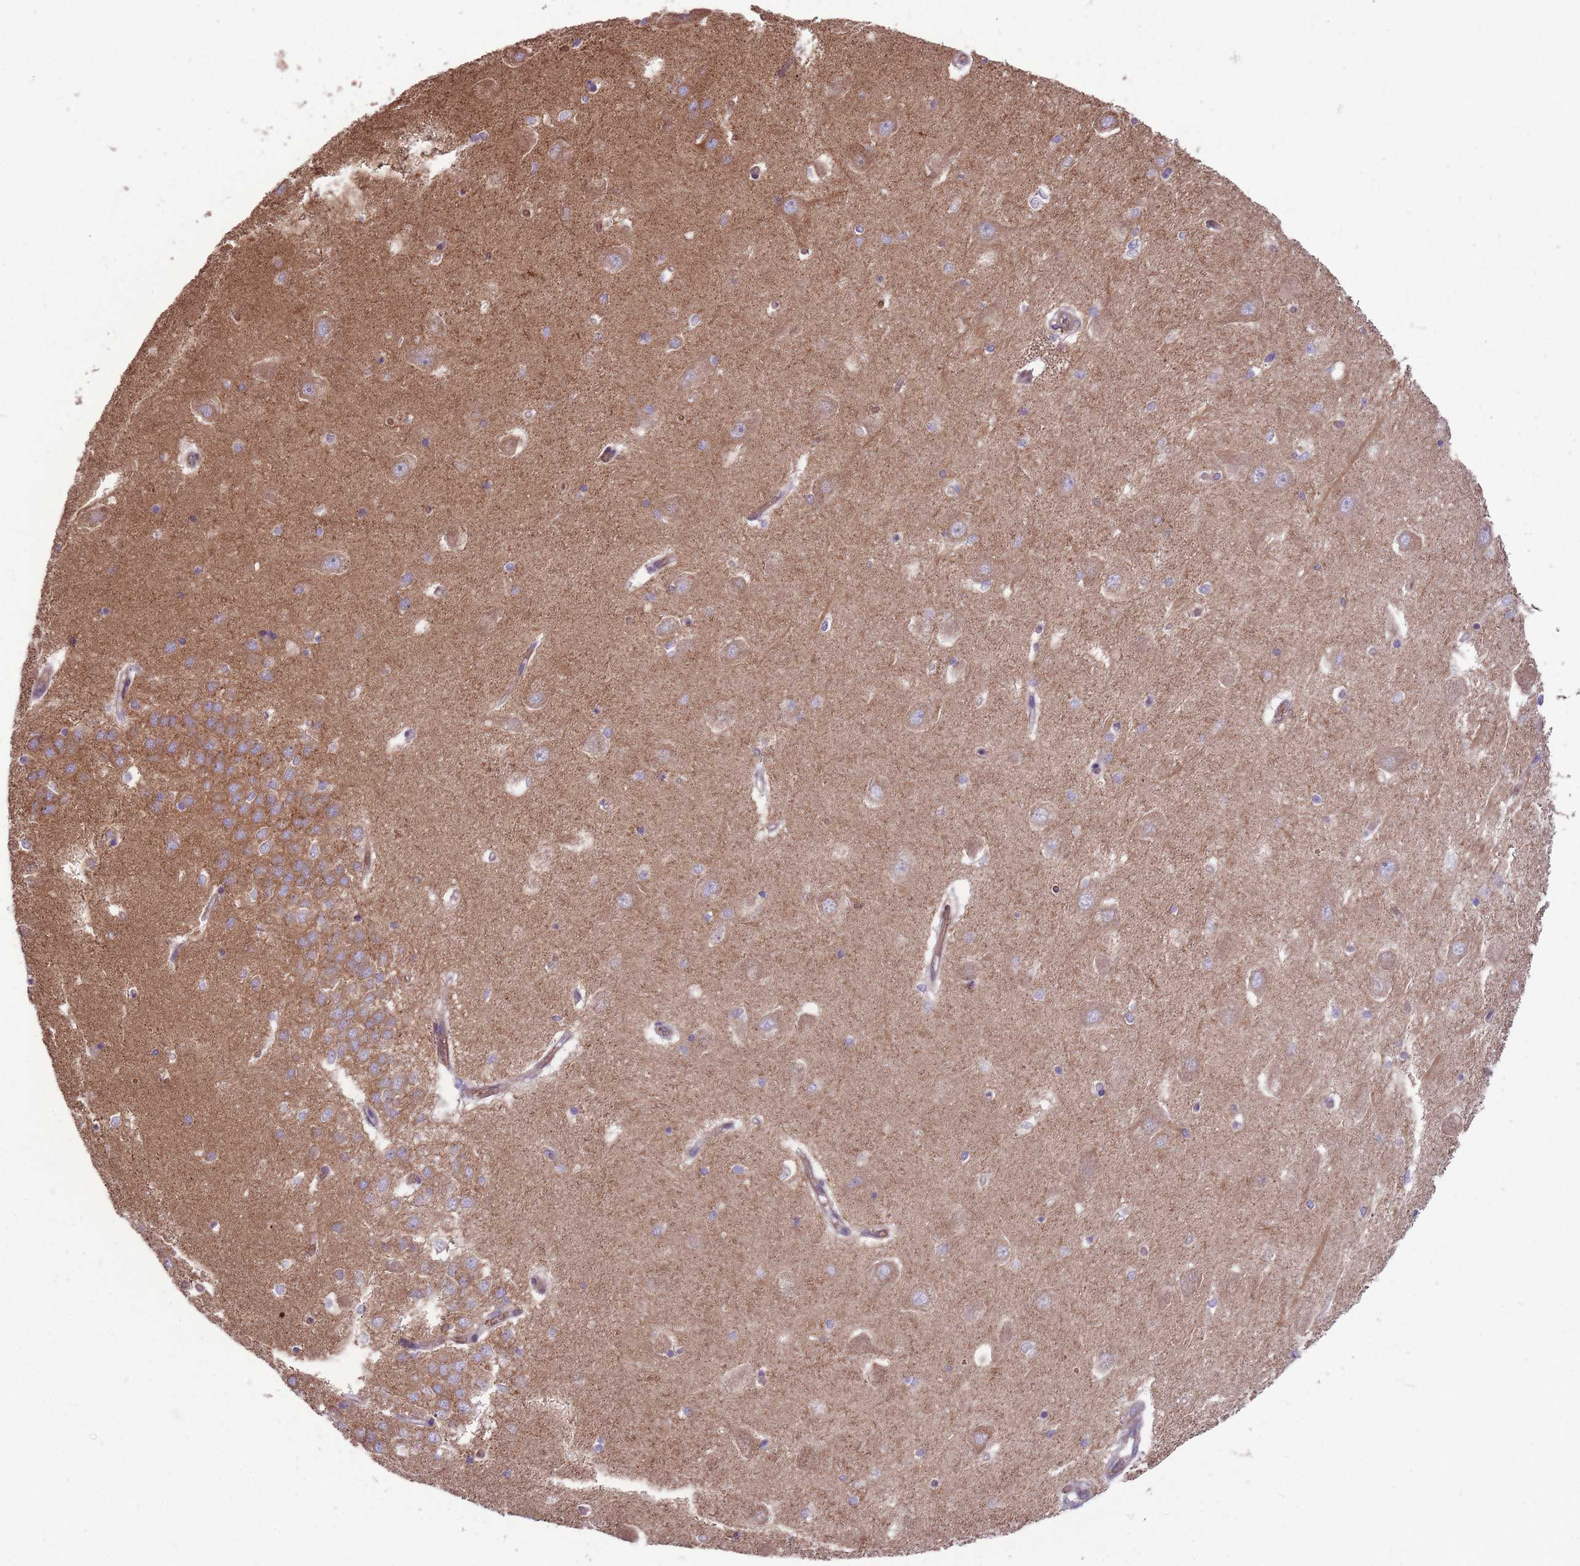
{"staining": {"intensity": "weak", "quantity": "25%-75%", "location": "cytoplasmic/membranous"}, "tissue": "hippocampus", "cell_type": "Glial cells", "image_type": "normal", "snomed": [{"axis": "morphology", "description": "Normal tissue, NOS"}, {"axis": "topography", "description": "Hippocampus"}], "caption": "The photomicrograph demonstrates immunohistochemical staining of benign hippocampus. There is weak cytoplasmic/membranous positivity is present in approximately 25%-75% of glial cells. (brown staining indicates protein expression, while blue staining denotes nuclei).", "gene": "ANKRD10", "patient": {"sex": "male", "age": 45}}